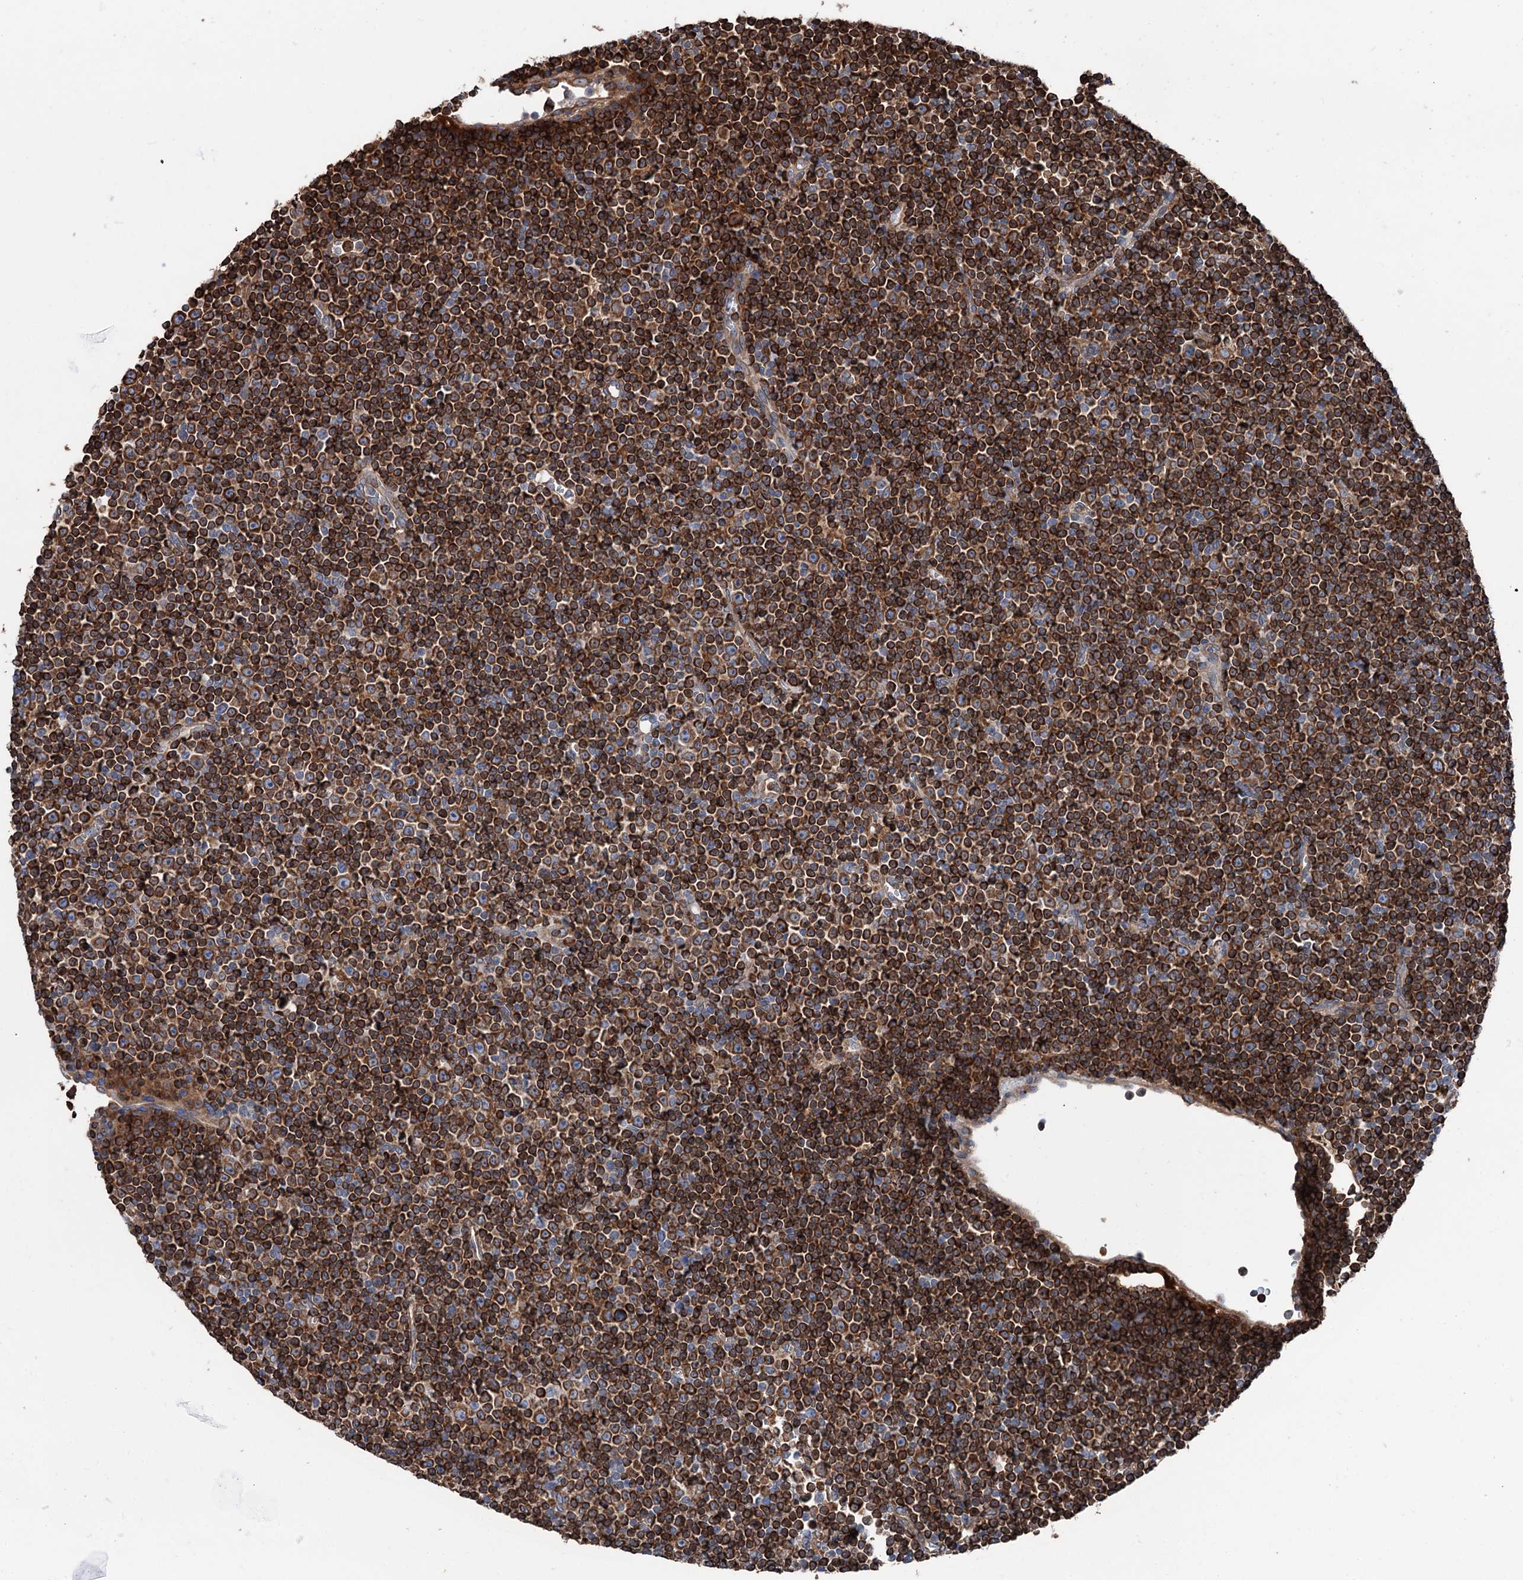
{"staining": {"intensity": "strong", "quantity": ">75%", "location": "cytoplasmic/membranous"}, "tissue": "lymphoma", "cell_type": "Tumor cells", "image_type": "cancer", "snomed": [{"axis": "morphology", "description": "Malignant lymphoma, non-Hodgkin's type, Low grade"}, {"axis": "topography", "description": "Lymph node"}], "caption": "Malignant lymphoma, non-Hodgkin's type (low-grade) was stained to show a protein in brown. There is high levels of strong cytoplasmic/membranous positivity in approximately >75% of tumor cells.", "gene": "ERP29", "patient": {"sex": "female", "age": 67}}